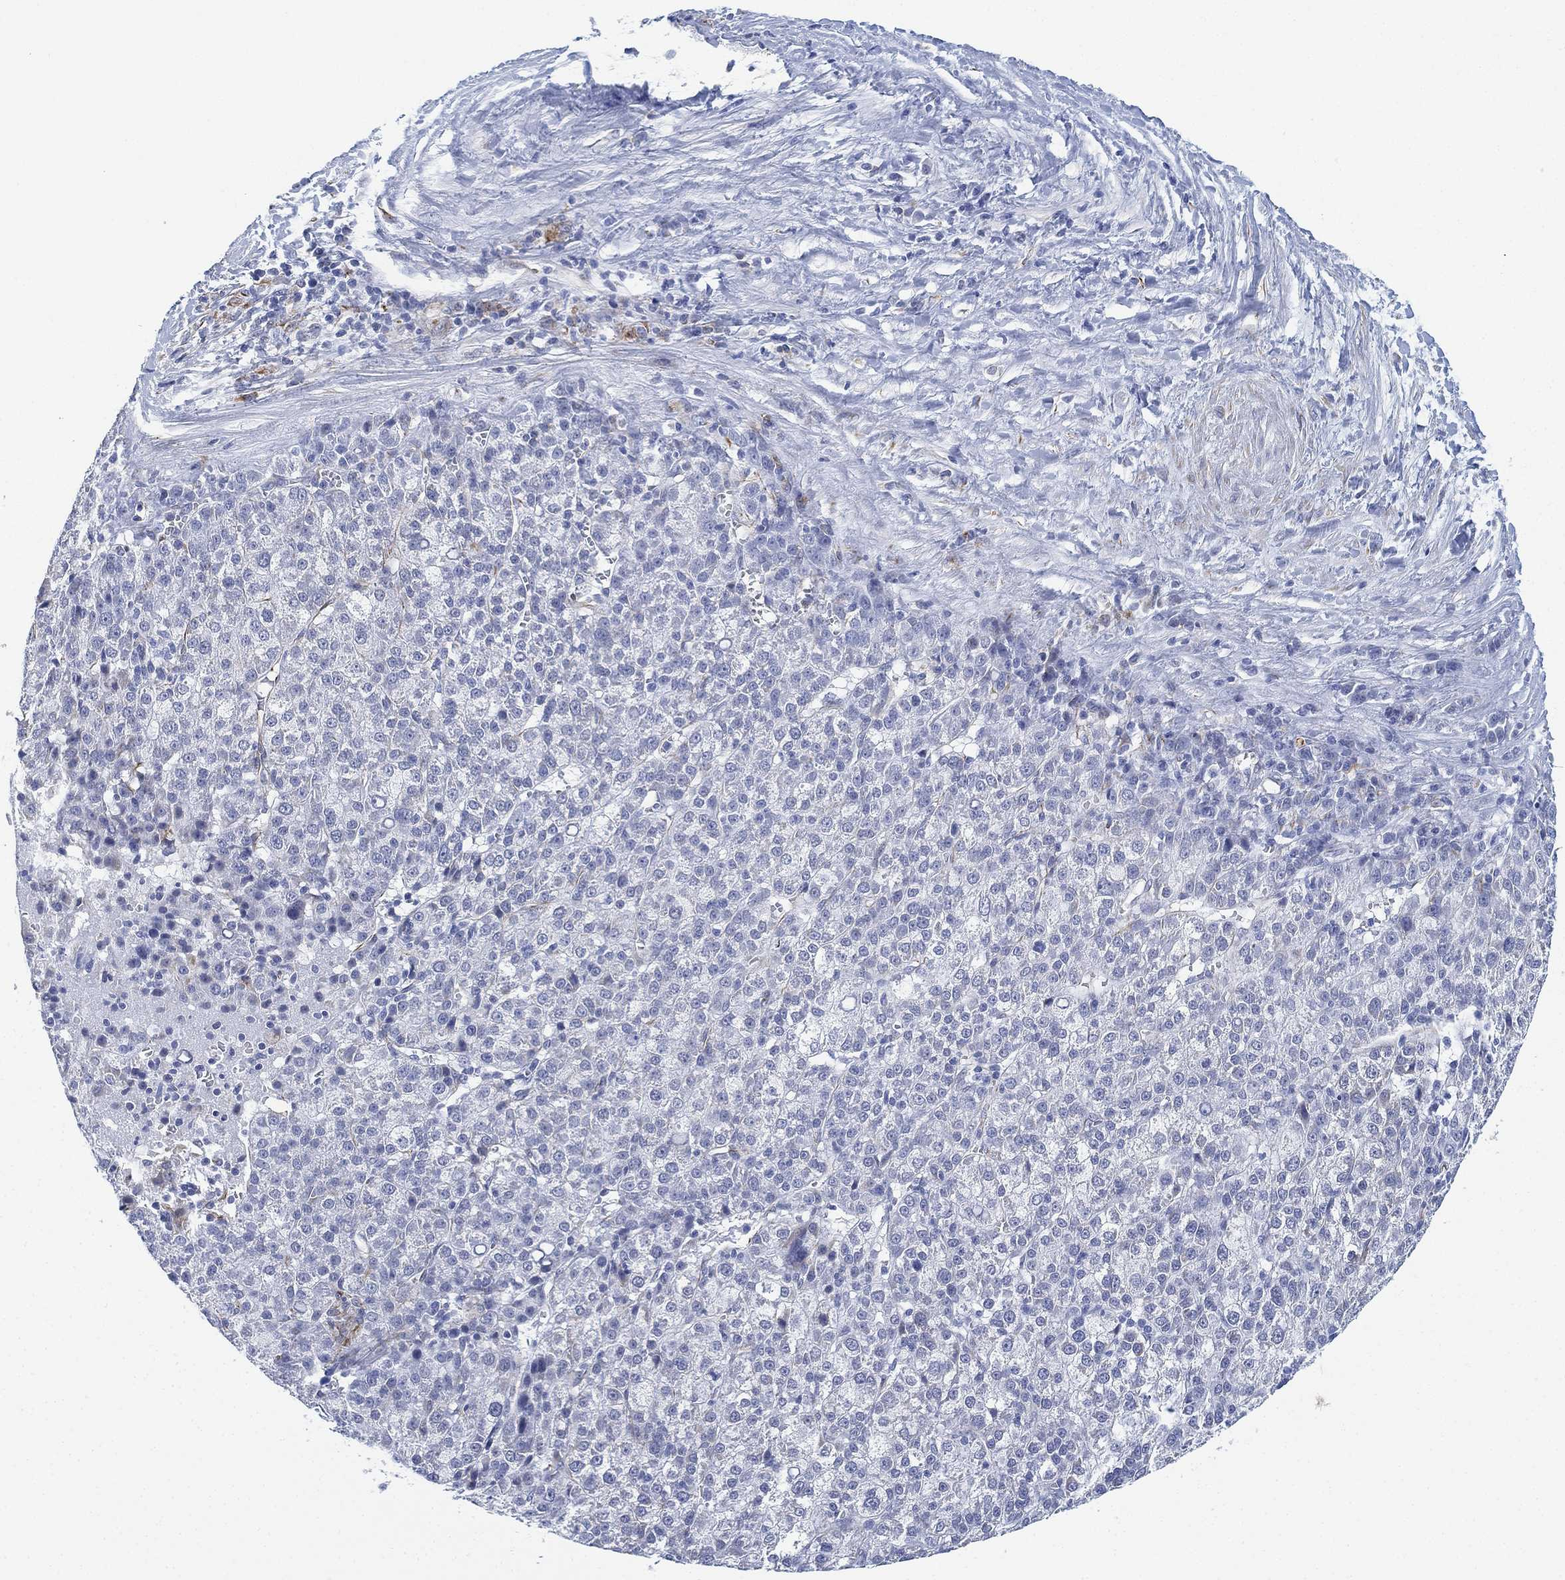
{"staining": {"intensity": "negative", "quantity": "none", "location": "none"}, "tissue": "liver cancer", "cell_type": "Tumor cells", "image_type": "cancer", "snomed": [{"axis": "morphology", "description": "Carcinoma, Hepatocellular, NOS"}, {"axis": "topography", "description": "Liver"}], "caption": "Immunohistochemical staining of human liver hepatocellular carcinoma demonstrates no significant positivity in tumor cells. (Stains: DAB (3,3'-diaminobenzidine) IHC with hematoxylin counter stain, Microscopy: brightfield microscopy at high magnification).", "gene": "PSKH2", "patient": {"sex": "female", "age": 60}}